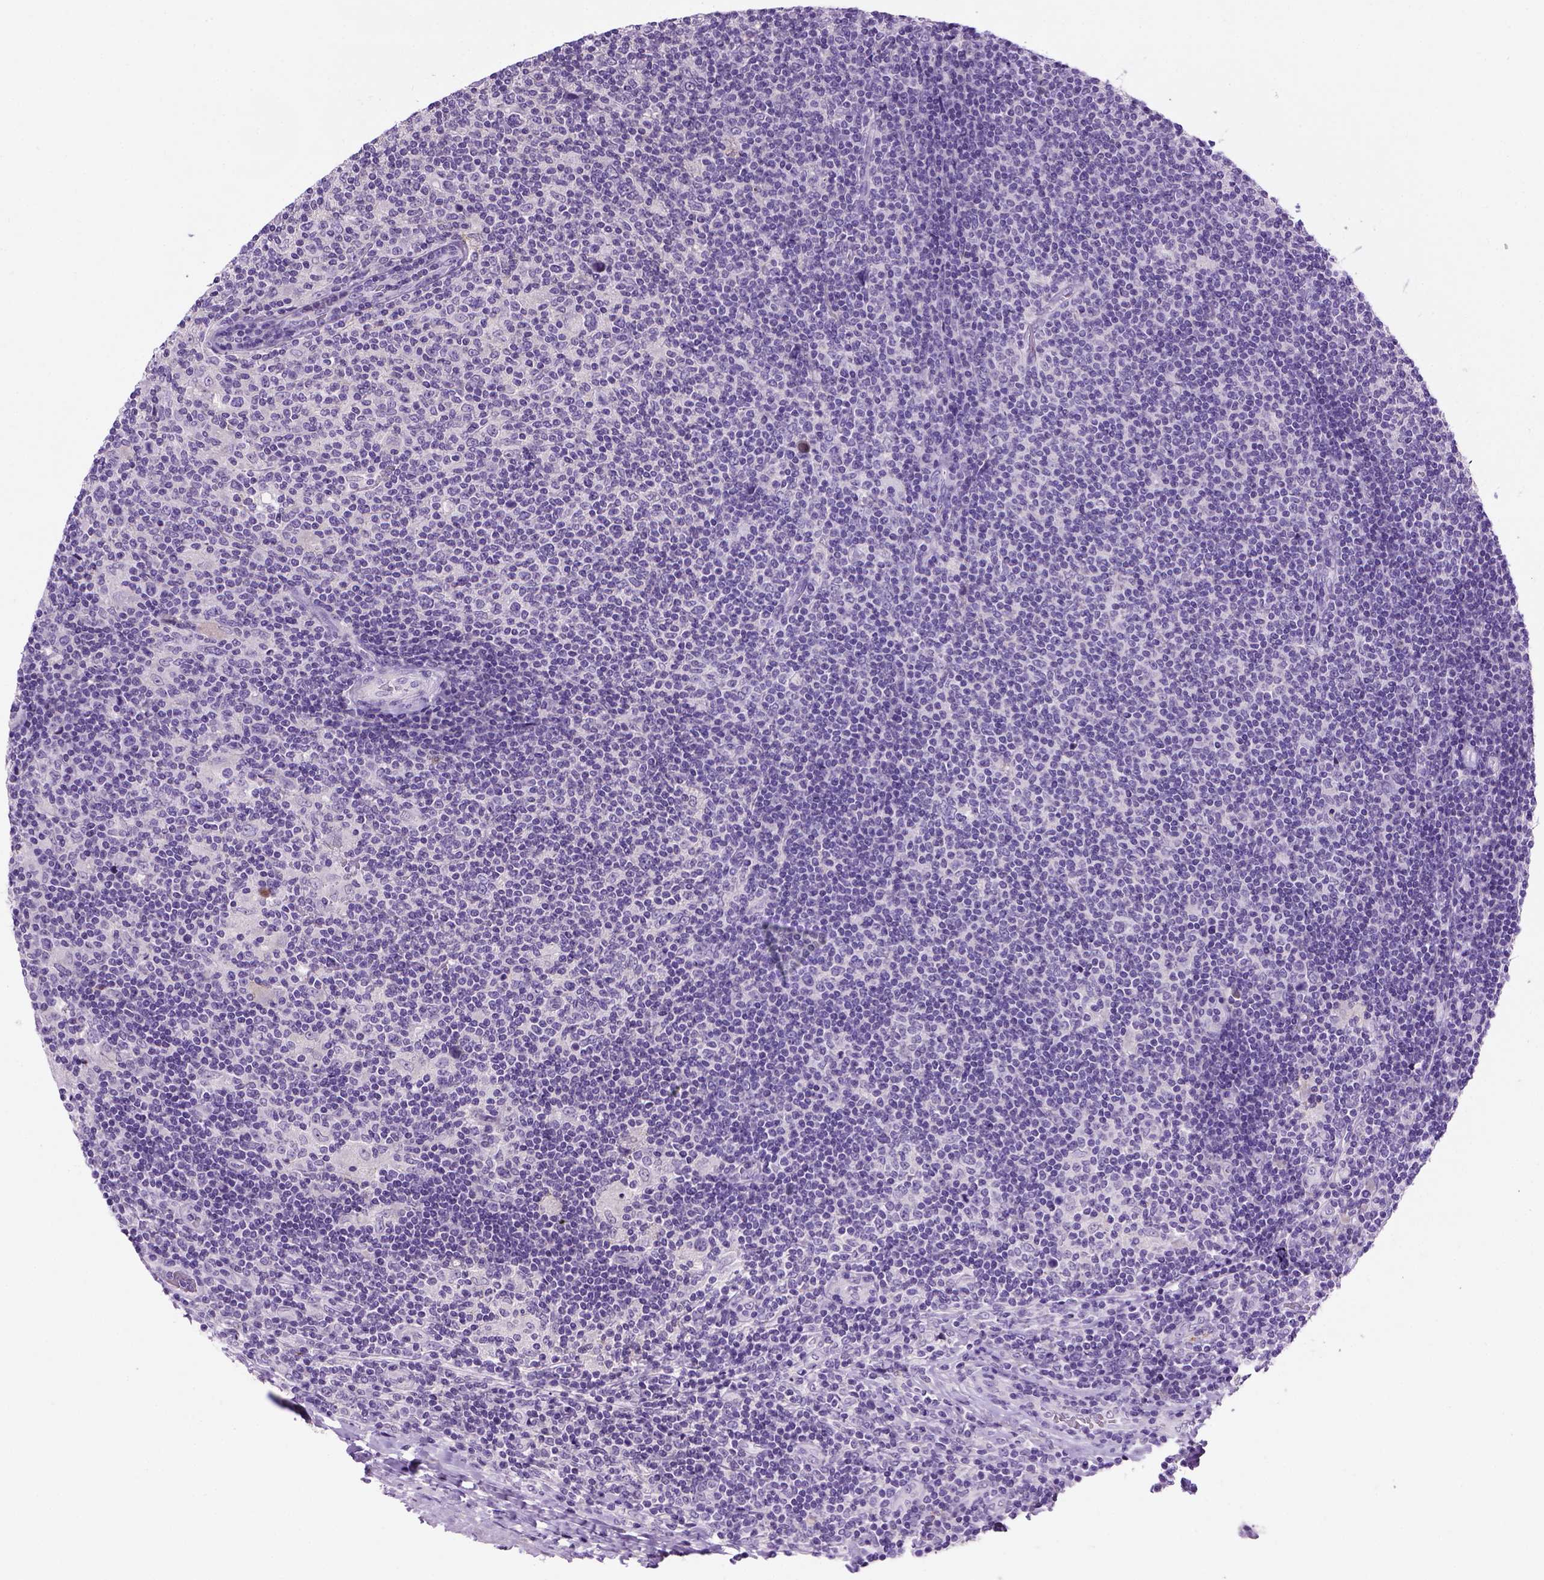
{"staining": {"intensity": "negative", "quantity": "none", "location": "none"}, "tissue": "lymphoma", "cell_type": "Tumor cells", "image_type": "cancer", "snomed": [{"axis": "morphology", "description": "Hodgkin's disease, NOS"}, {"axis": "topography", "description": "Lymph node"}], "caption": "Tumor cells show no significant protein positivity in Hodgkin's disease. The staining was performed using DAB to visualize the protein expression in brown, while the nuclei were stained in blue with hematoxylin (Magnification: 20x).", "gene": "CDH1", "patient": {"sex": "male", "age": 40}}